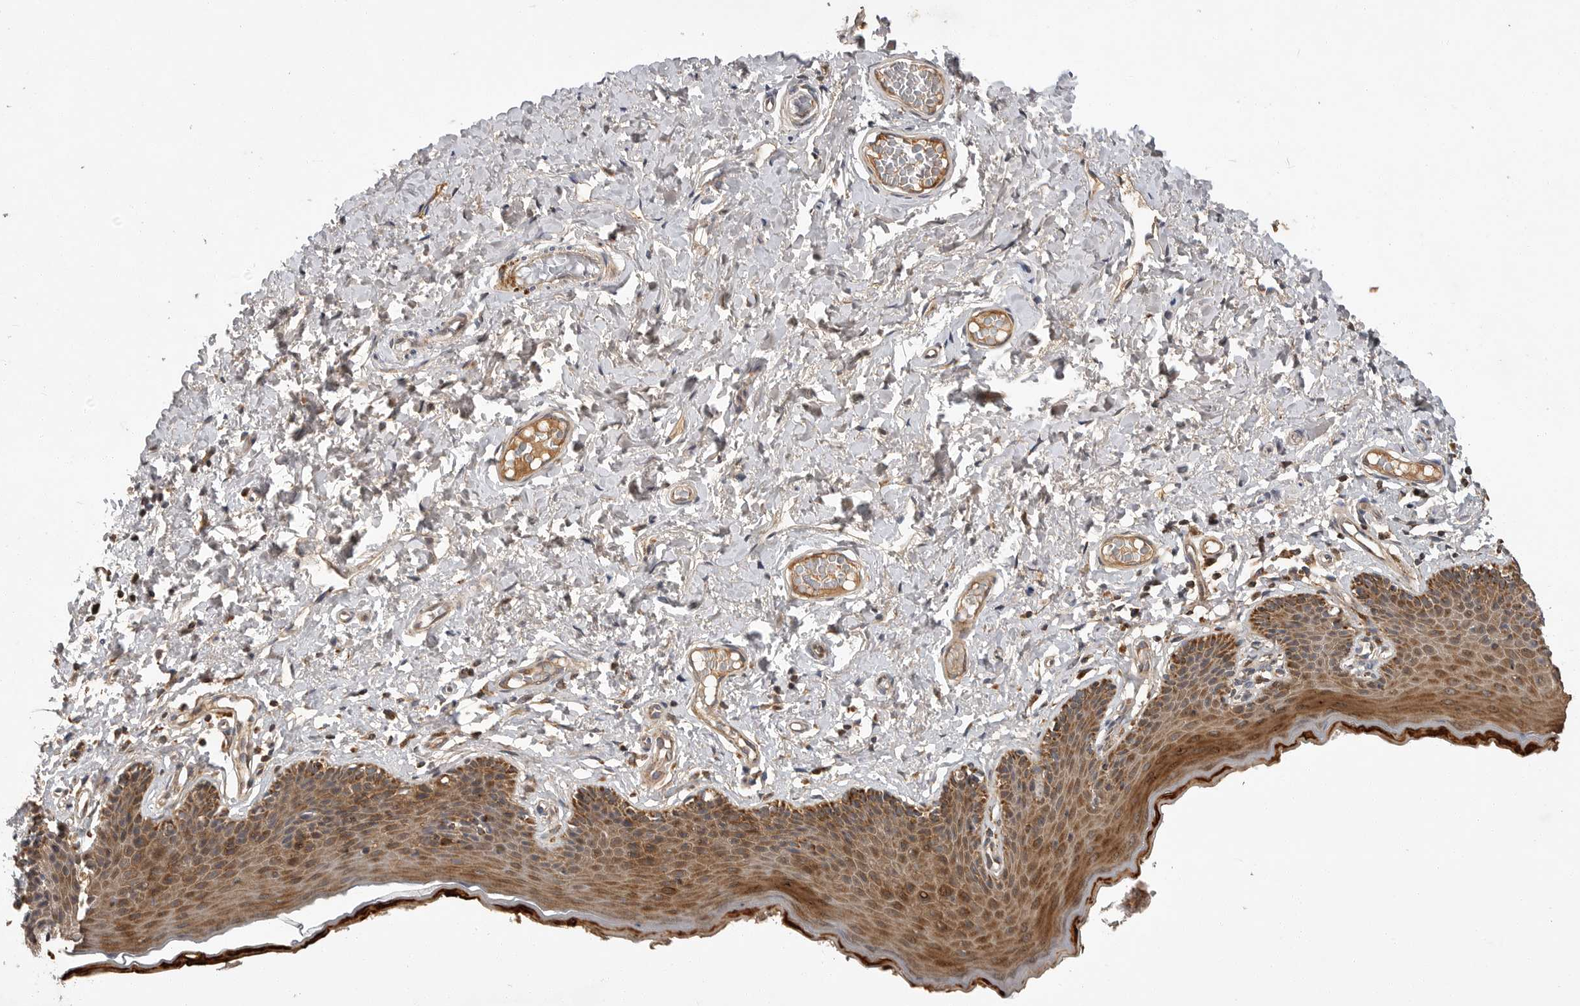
{"staining": {"intensity": "strong", "quantity": ">75%", "location": "cytoplasmic/membranous"}, "tissue": "skin", "cell_type": "Epidermal cells", "image_type": "normal", "snomed": [{"axis": "morphology", "description": "Normal tissue, NOS"}, {"axis": "topography", "description": "Vulva"}], "caption": "A photomicrograph of skin stained for a protein demonstrates strong cytoplasmic/membranous brown staining in epidermal cells.", "gene": "KYAT3", "patient": {"sex": "female", "age": 66}}